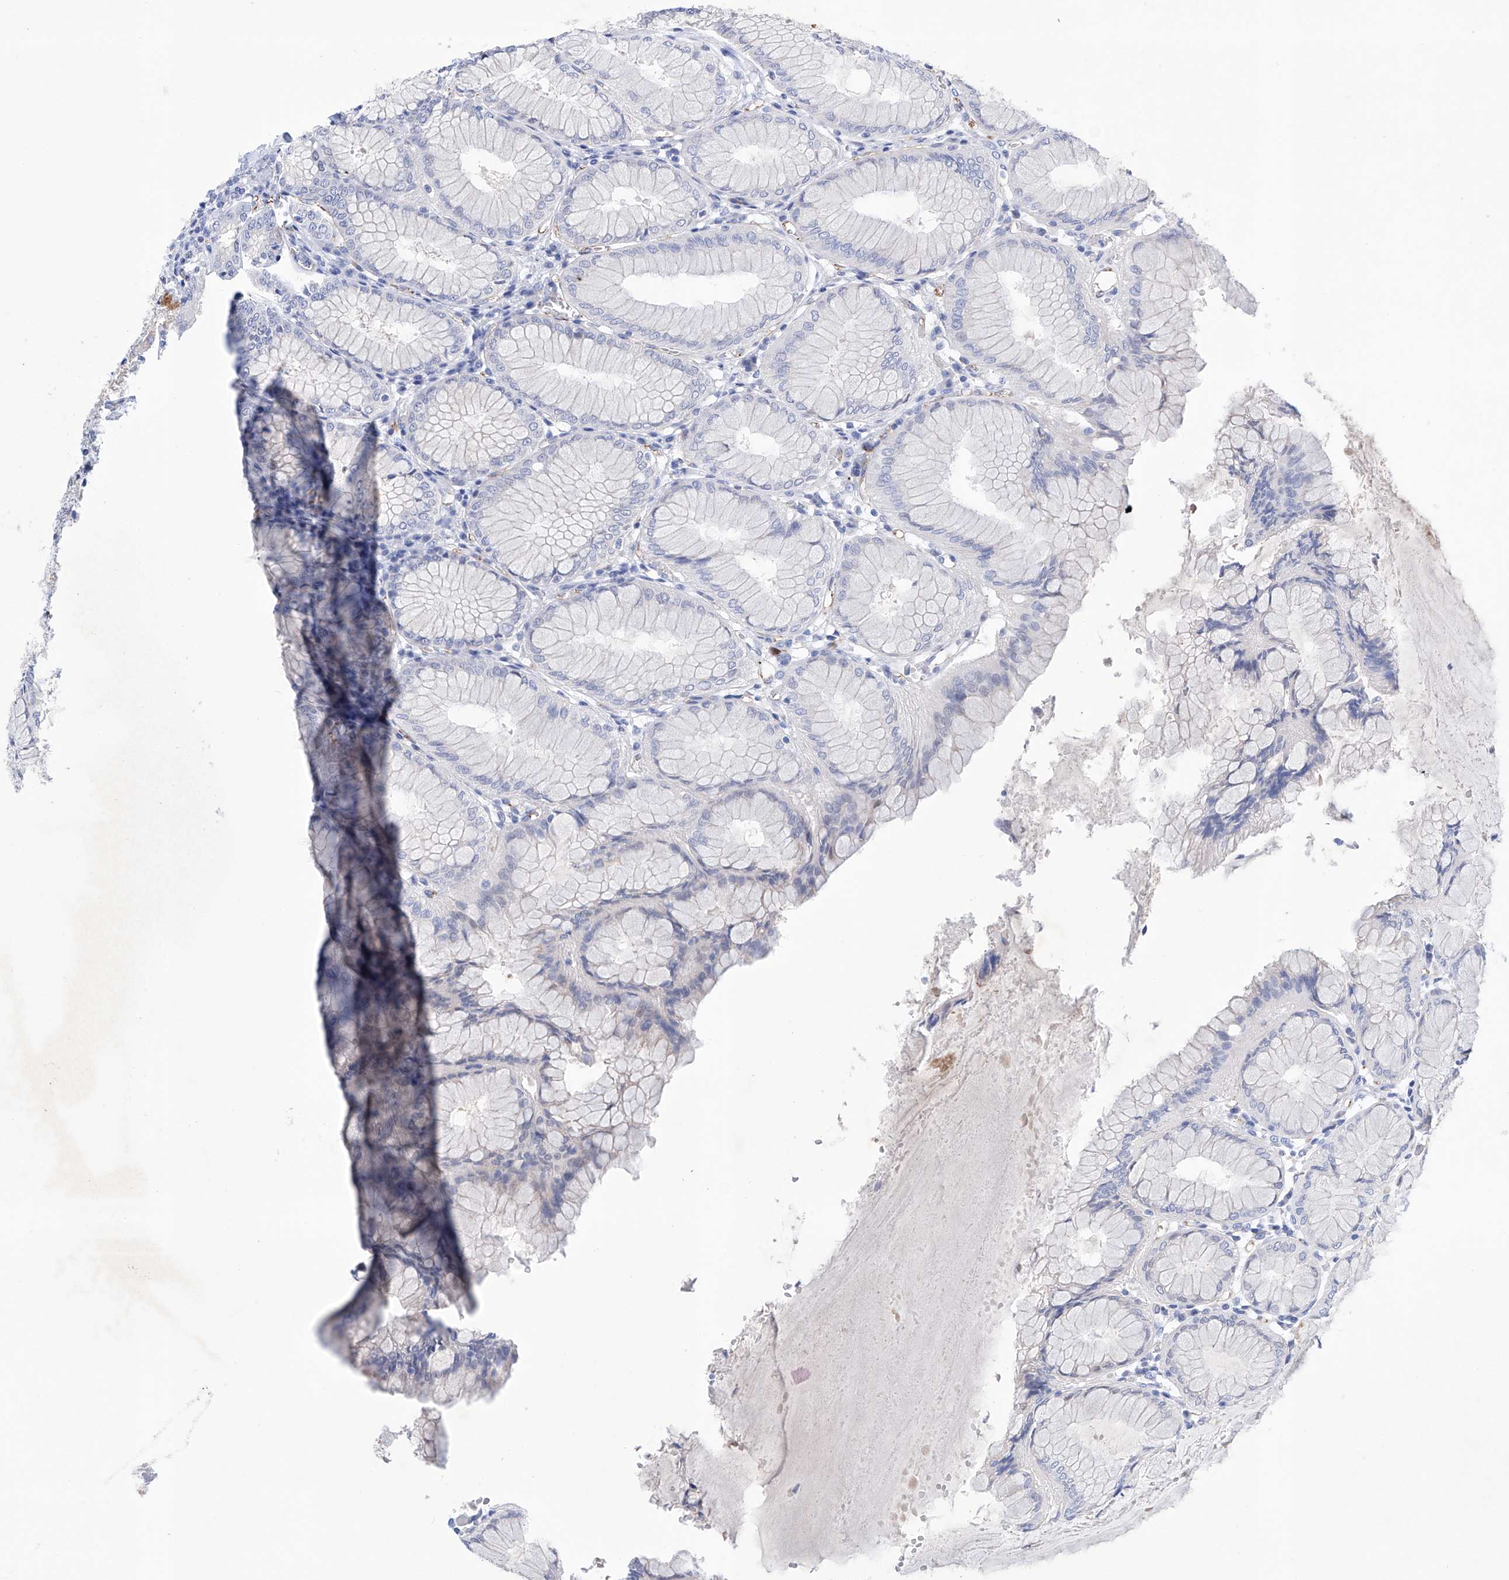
{"staining": {"intensity": "strong", "quantity": "<25%", "location": "cytoplasmic/membranous"}, "tissue": "stomach", "cell_type": "Glandular cells", "image_type": "normal", "snomed": [{"axis": "morphology", "description": "Normal tissue, NOS"}, {"axis": "topography", "description": "Stomach, lower"}], "caption": "Protein staining of benign stomach demonstrates strong cytoplasmic/membranous positivity in about <25% of glandular cells. The staining was performed using DAB (3,3'-diaminobenzidine), with brown indicating positive protein expression. Nuclei are stained blue with hematoxylin.", "gene": "ETV7", "patient": {"sex": "female", "age": 56}}